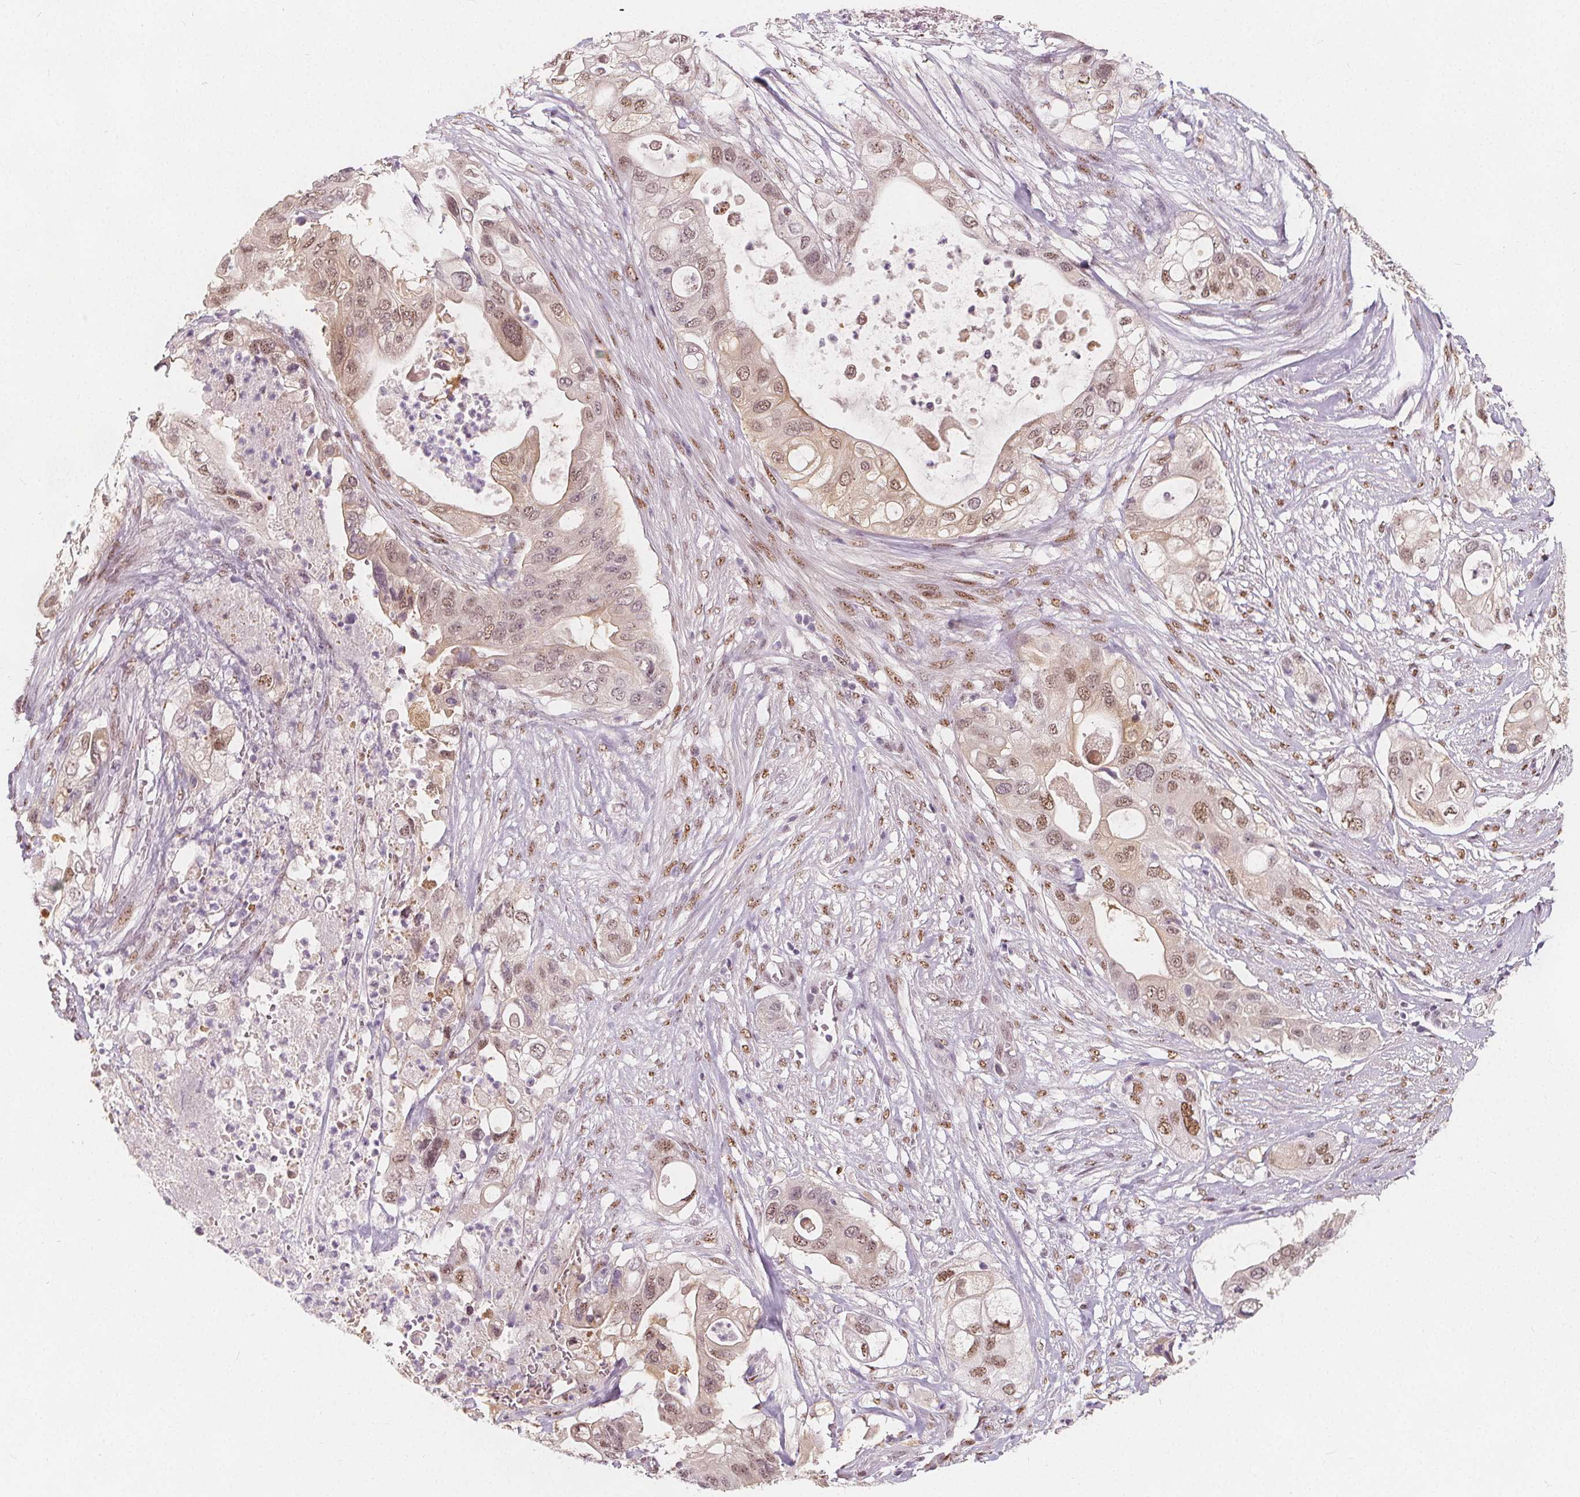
{"staining": {"intensity": "weak", "quantity": "<25%", "location": "cytoplasmic/membranous"}, "tissue": "pancreatic cancer", "cell_type": "Tumor cells", "image_type": "cancer", "snomed": [{"axis": "morphology", "description": "Adenocarcinoma, NOS"}, {"axis": "topography", "description": "Pancreas"}], "caption": "An immunohistochemistry photomicrograph of adenocarcinoma (pancreatic) is shown. There is no staining in tumor cells of adenocarcinoma (pancreatic). (DAB (3,3'-diaminobenzidine) immunohistochemistry with hematoxylin counter stain).", "gene": "DRC3", "patient": {"sex": "female", "age": 72}}